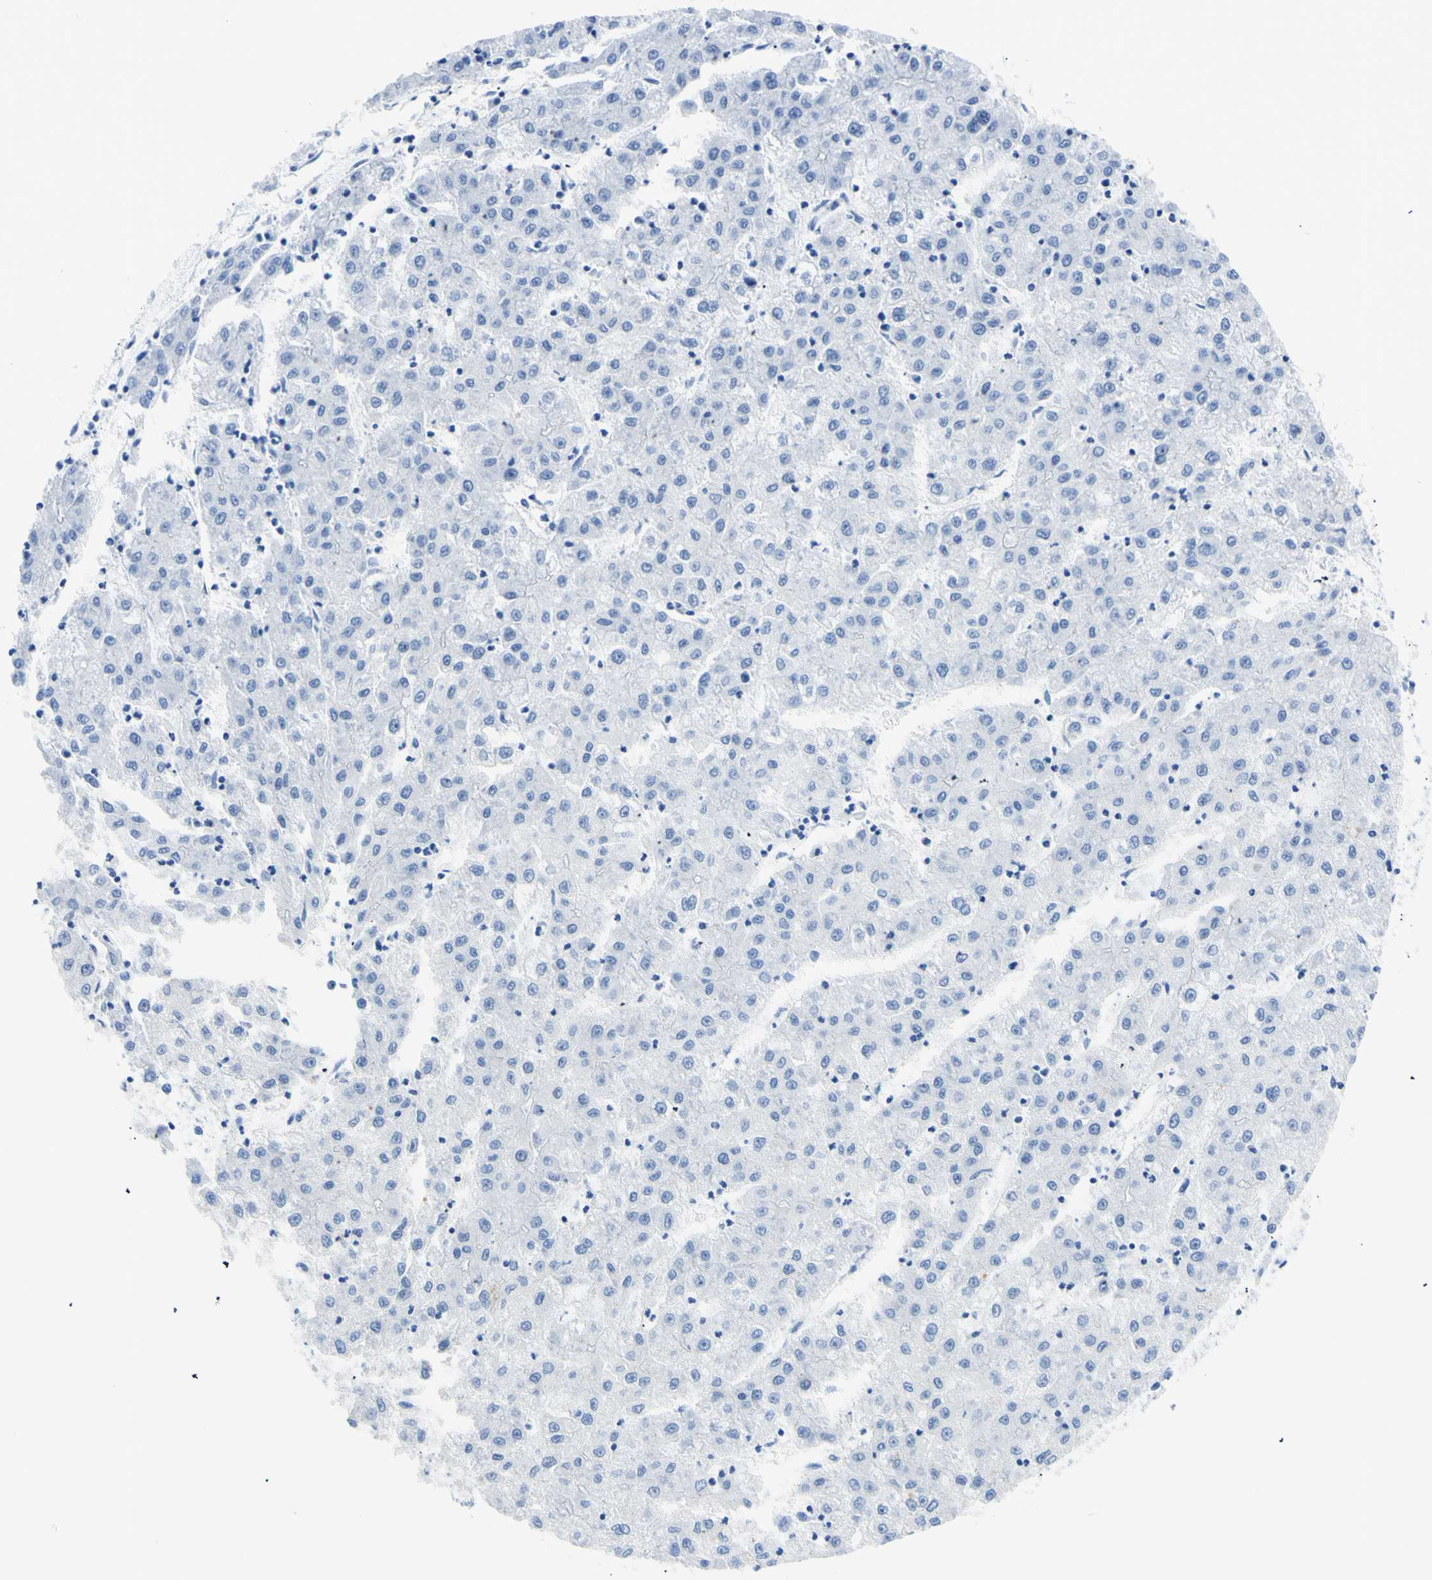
{"staining": {"intensity": "negative", "quantity": "none", "location": "none"}, "tissue": "liver cancer", "cell_type": "Tumor cells", "image_type": "cancer", "snomed": [{"axis": "morphology", "description": "Carcinoma, Hepatocellular, NOS"}, {"axis": "topography", "description": "Liver"}], "caption": "Immunohistochemistry (IHC) of human liver cancer reveals no expression in tumor cells.", "gene": "MYH2", "patient": {"sex": "male", "age": 72}}